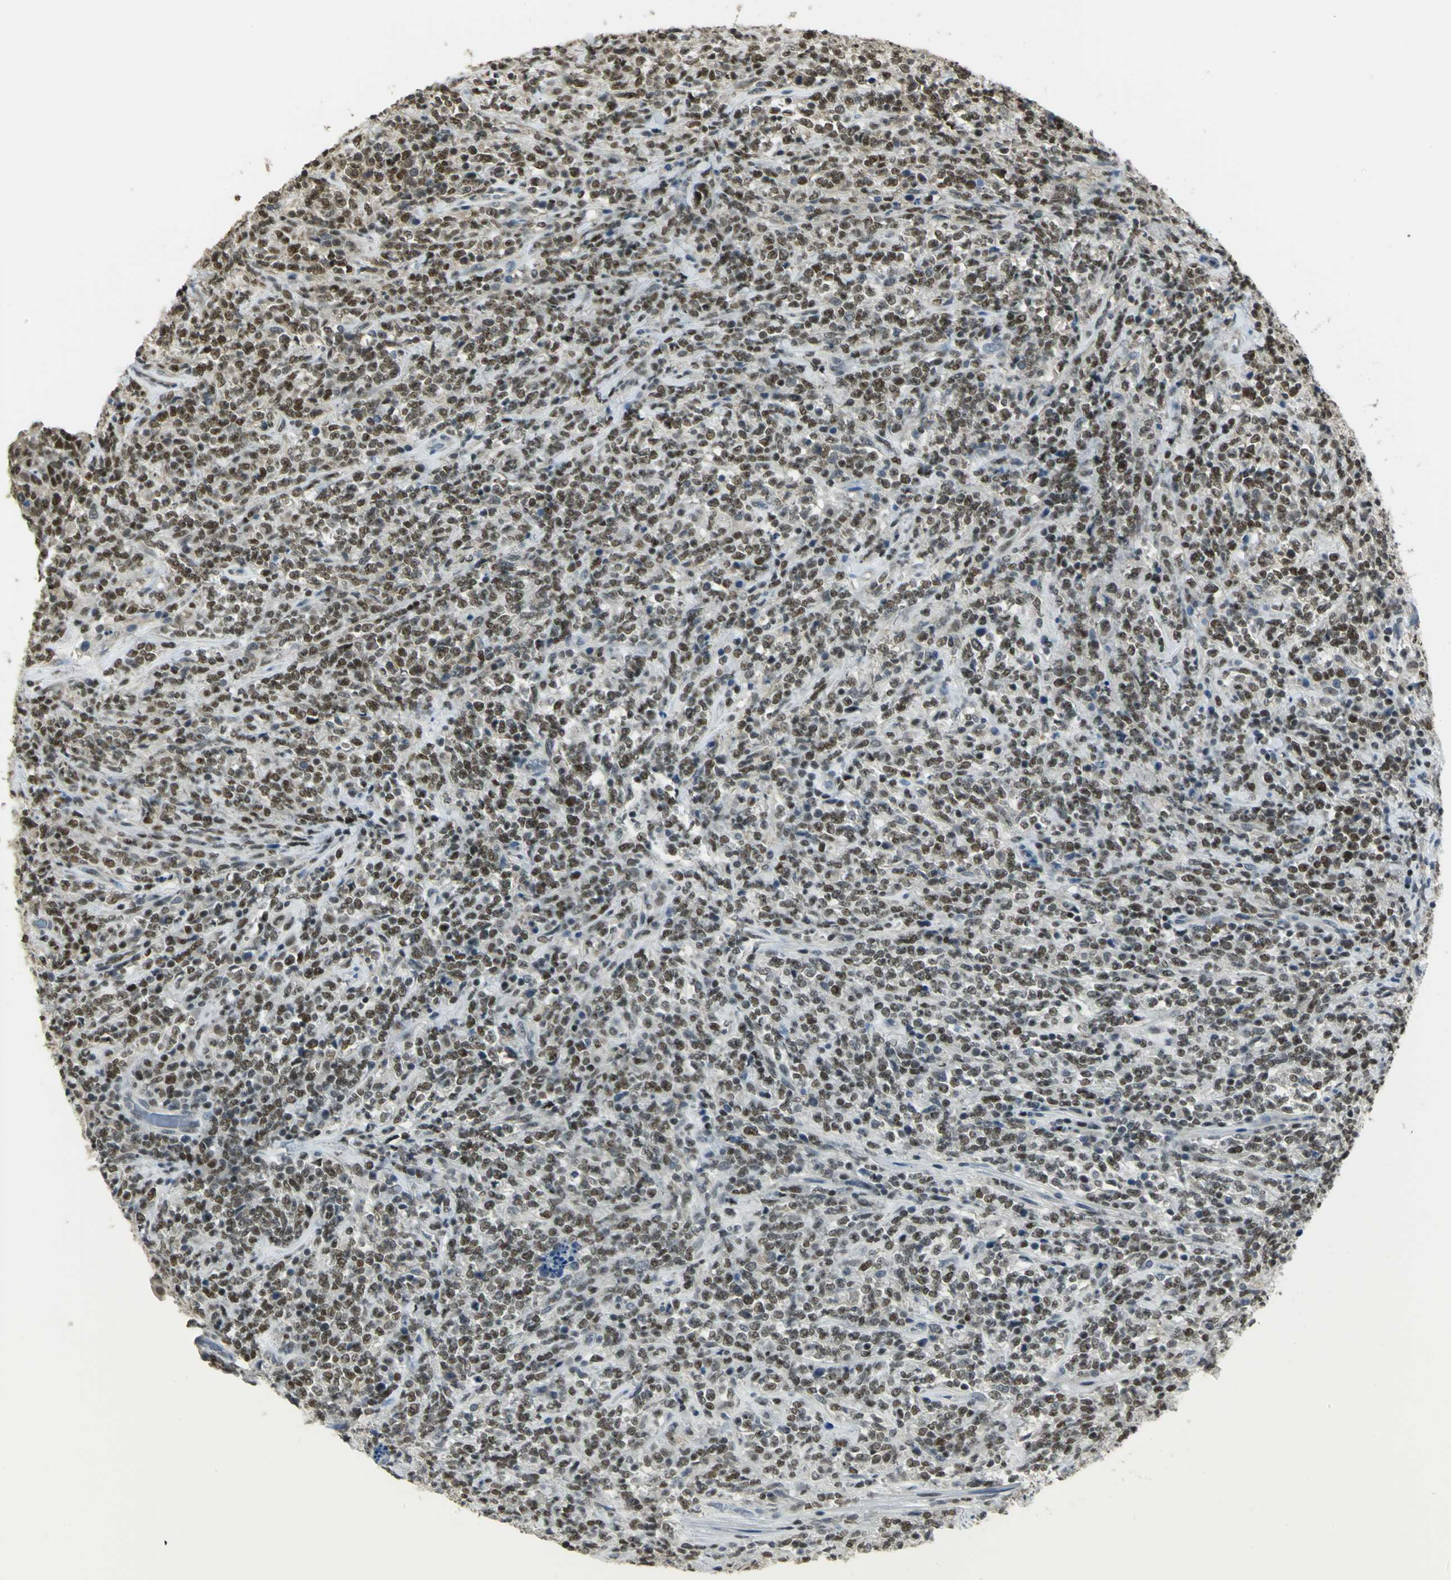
{"staining": {"intensity": "weak", "quantity": ">75%", "location": "nuclear"}, "tissue": "lymphoma", "cell_type": "Tumor cells", "image_type": "cancer", "snomed": [{"axis": "morphology", "description": "Malignant lymphoma, non-Hodgkin's type, High grade"}, {"axis": "topography", "description": "Soft tissue"}], "caption": "This image exhibits immunohistochemistry (IHC) staining of human lymphoma, with low weak nuclear staining in about >75% of tumor cells.", "gene": "ELF1", "patient": {"sex": "male", "age": 18}}